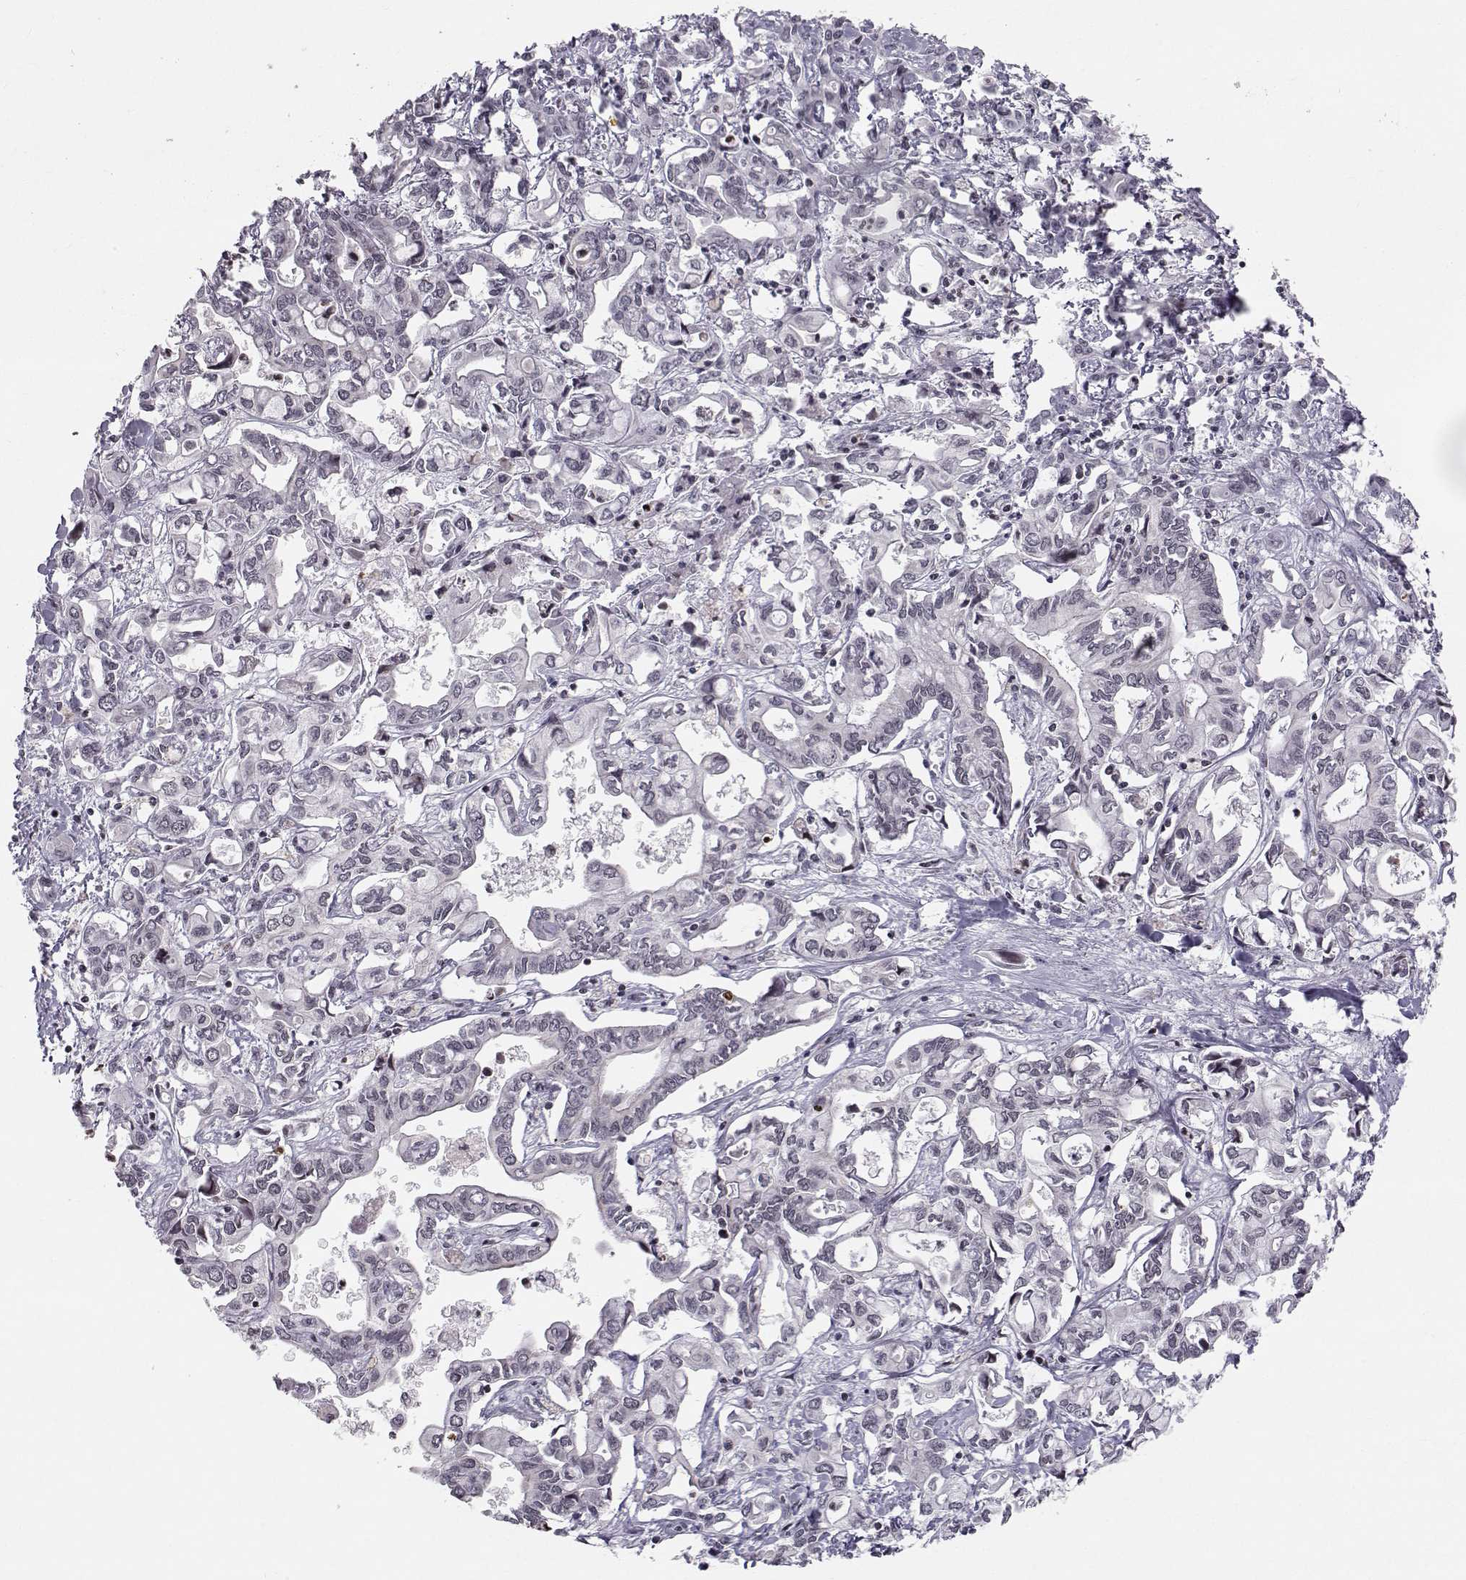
{"staining": {"intensity": "negative", "quantity": "none", "location": "none"}, "tissue": "liver cancer", "cell_type": "Tumor cells", "image_type": "cancer", "snomed": [{"axis": "morphology", "description": "Cholangiocarcinoma"}, {"axis": "topography", "description": "Liver"}], "caption": "Histopathology image shows no protein positivity in tumor cells of cholangiocarcinoma (liver) tissue.", "gene": "MARCHF4", "patient": {"sex": "female", "age": 64}}